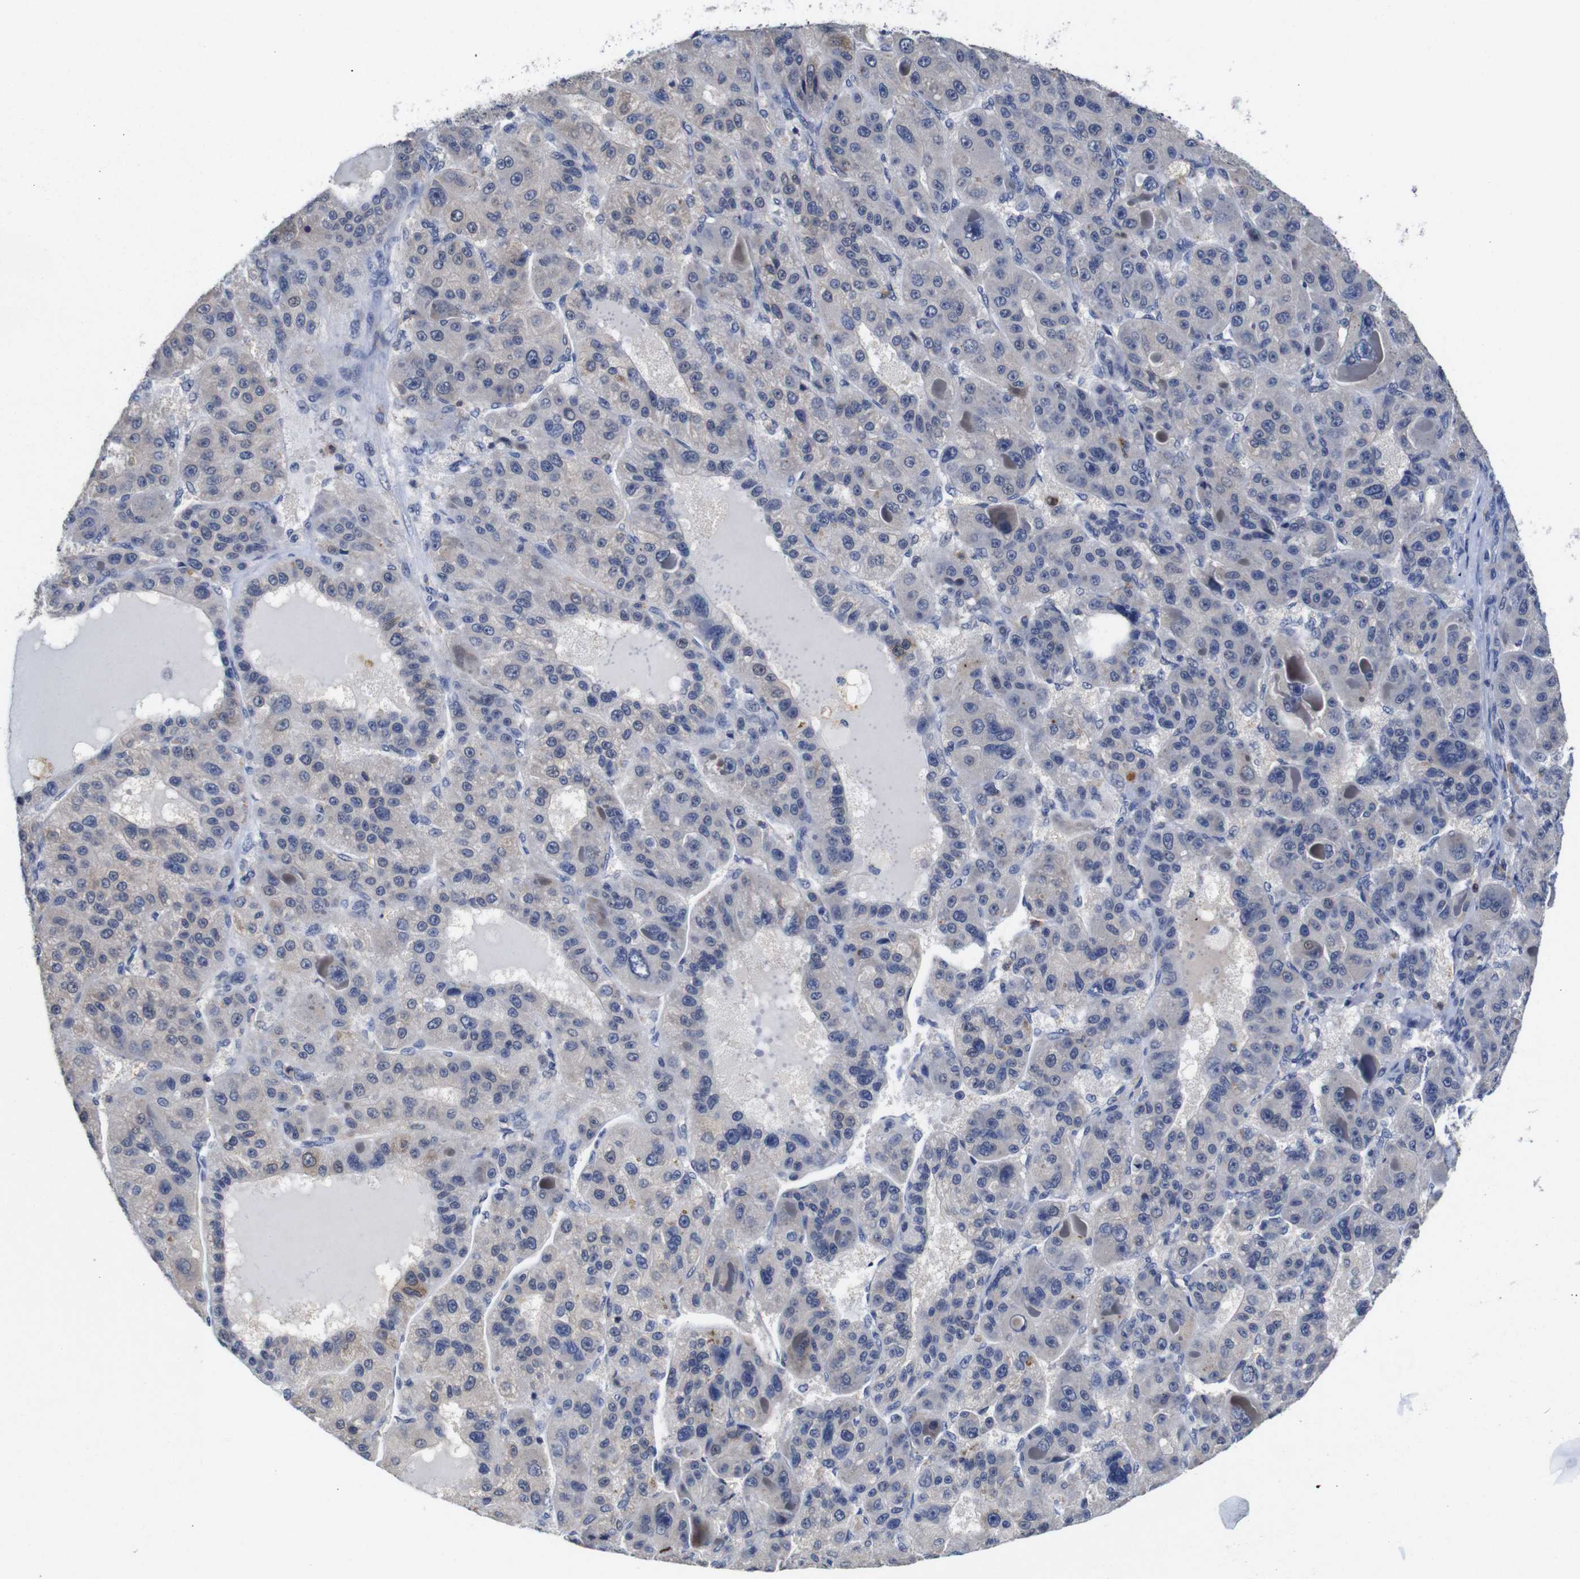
{"staining": {"intensity": "moderate", "quantity": "<25%", "location": "cytoplasmic/membranous,nuclear"}, "tissue": "liver cancer", "cell_type": "Tumor cells", "image_type": "cancer", "snomed": [{"axis": "morphology", "description": "Carcinoma, Hepatocellular, NOS"}, {"axis": "topography", "description": "Liver"}], "caption": "Brown immunohistochemical staining in liver hepatocellular carcinoma demonstrates moderate cytoplasmic/membranous and nuclear expression in approximately <25% of tumor cells. The protein of interest is shown in brown color, while the nuclei are stained blue.", "gene": "NTRK3", "patient": {"sex": "male", "age": 76}}